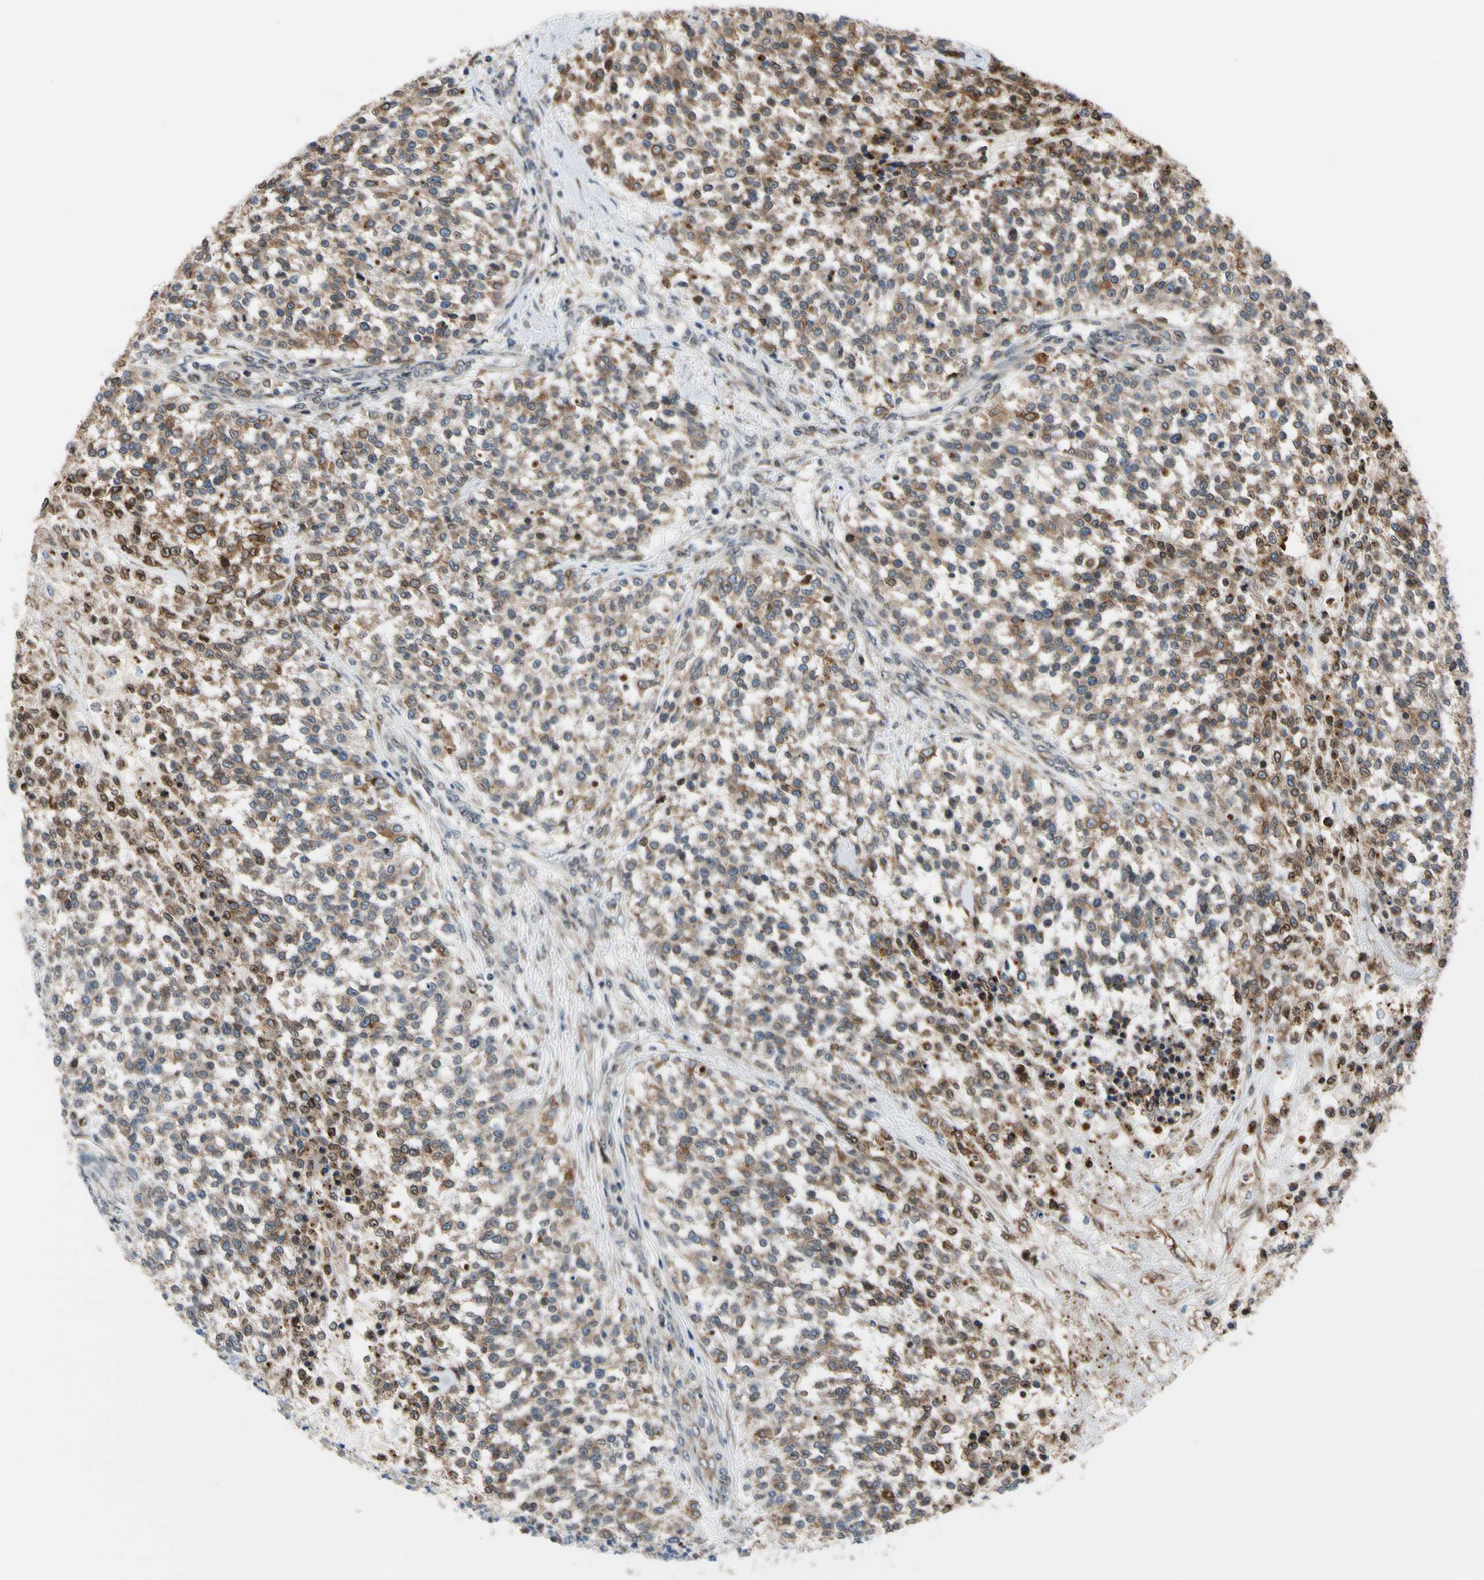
{"staining": {"intensity": "moderate", "quantity": ">75%", "location": "cytoplasmic/membranous"}, "tissue": "testis cancer", "cell_type": "Tumor cells", "image_type": "cancer", "snomed": [{"axis": "morphology", "description": "Seminoma, NOS"}, {"axis": "topography", "description": "Testis"}], "caption": "Immunohistochemistry (IHC) photomicrograph of human seminoma (testis) stained for a protein (brown), which demonstrates medium levels of moderate cytoplasmic/membranous staining in approximately >75% of tumor cells.", "gene": "TMED7", "patient": {"sex": "male", "age": 59}}